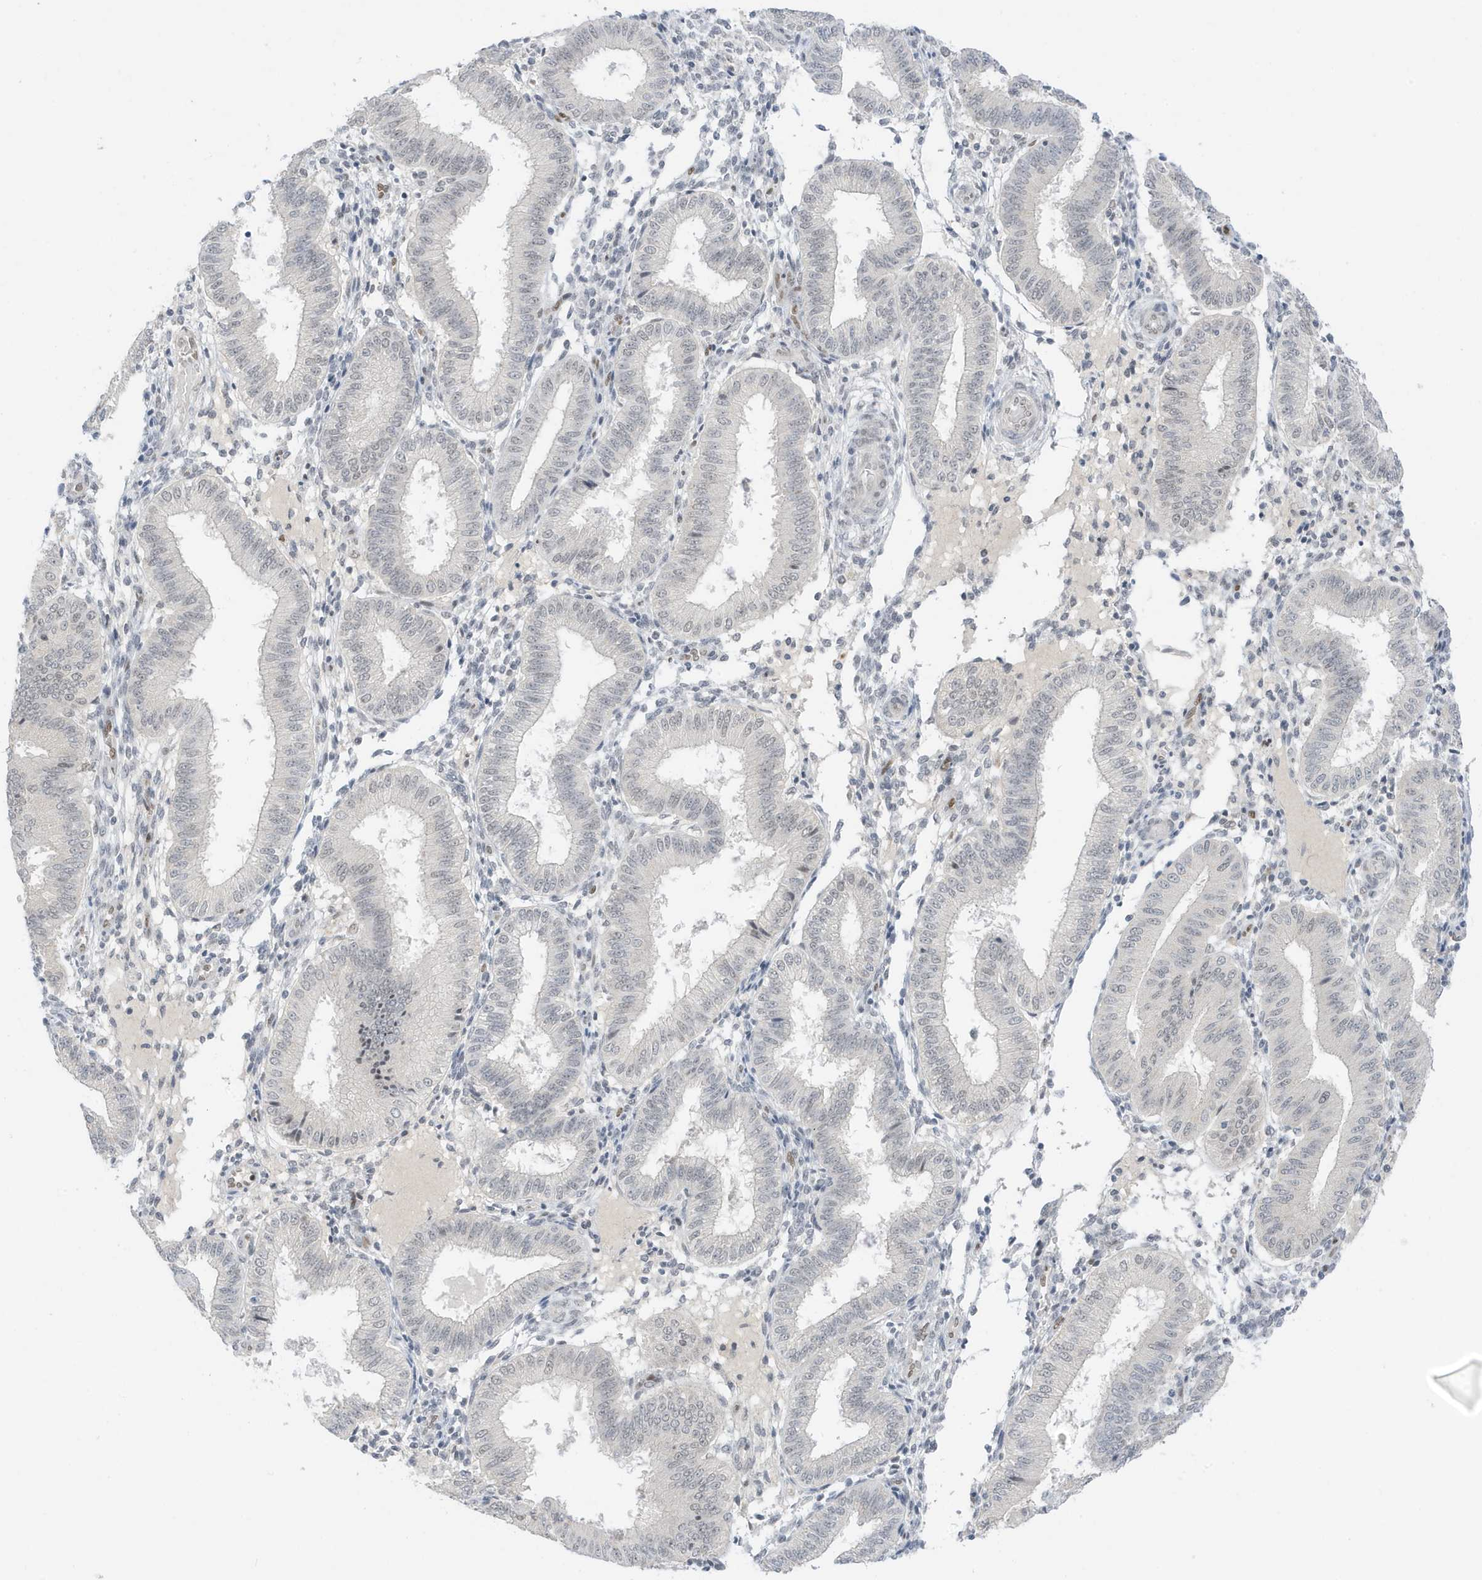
{"staining": {"intensity": "negative", "quantity": "none", "location": "none"}, "tissue": "endometrium", "cell_type": "Cells in endometrial stroma", "image_type": "normal", "snomed": [{"axis": "morphology", "description": "Normal tissue, NOS"}, {"axis": "topography", "description": "Endometrium"}], "caption": "Immunohistochemistry (IHC) of benign human endometrium shows no expression in cells in endometrial stroma.", "gene": "MSL3", "patient": {"sex": "female", "age": 39}}